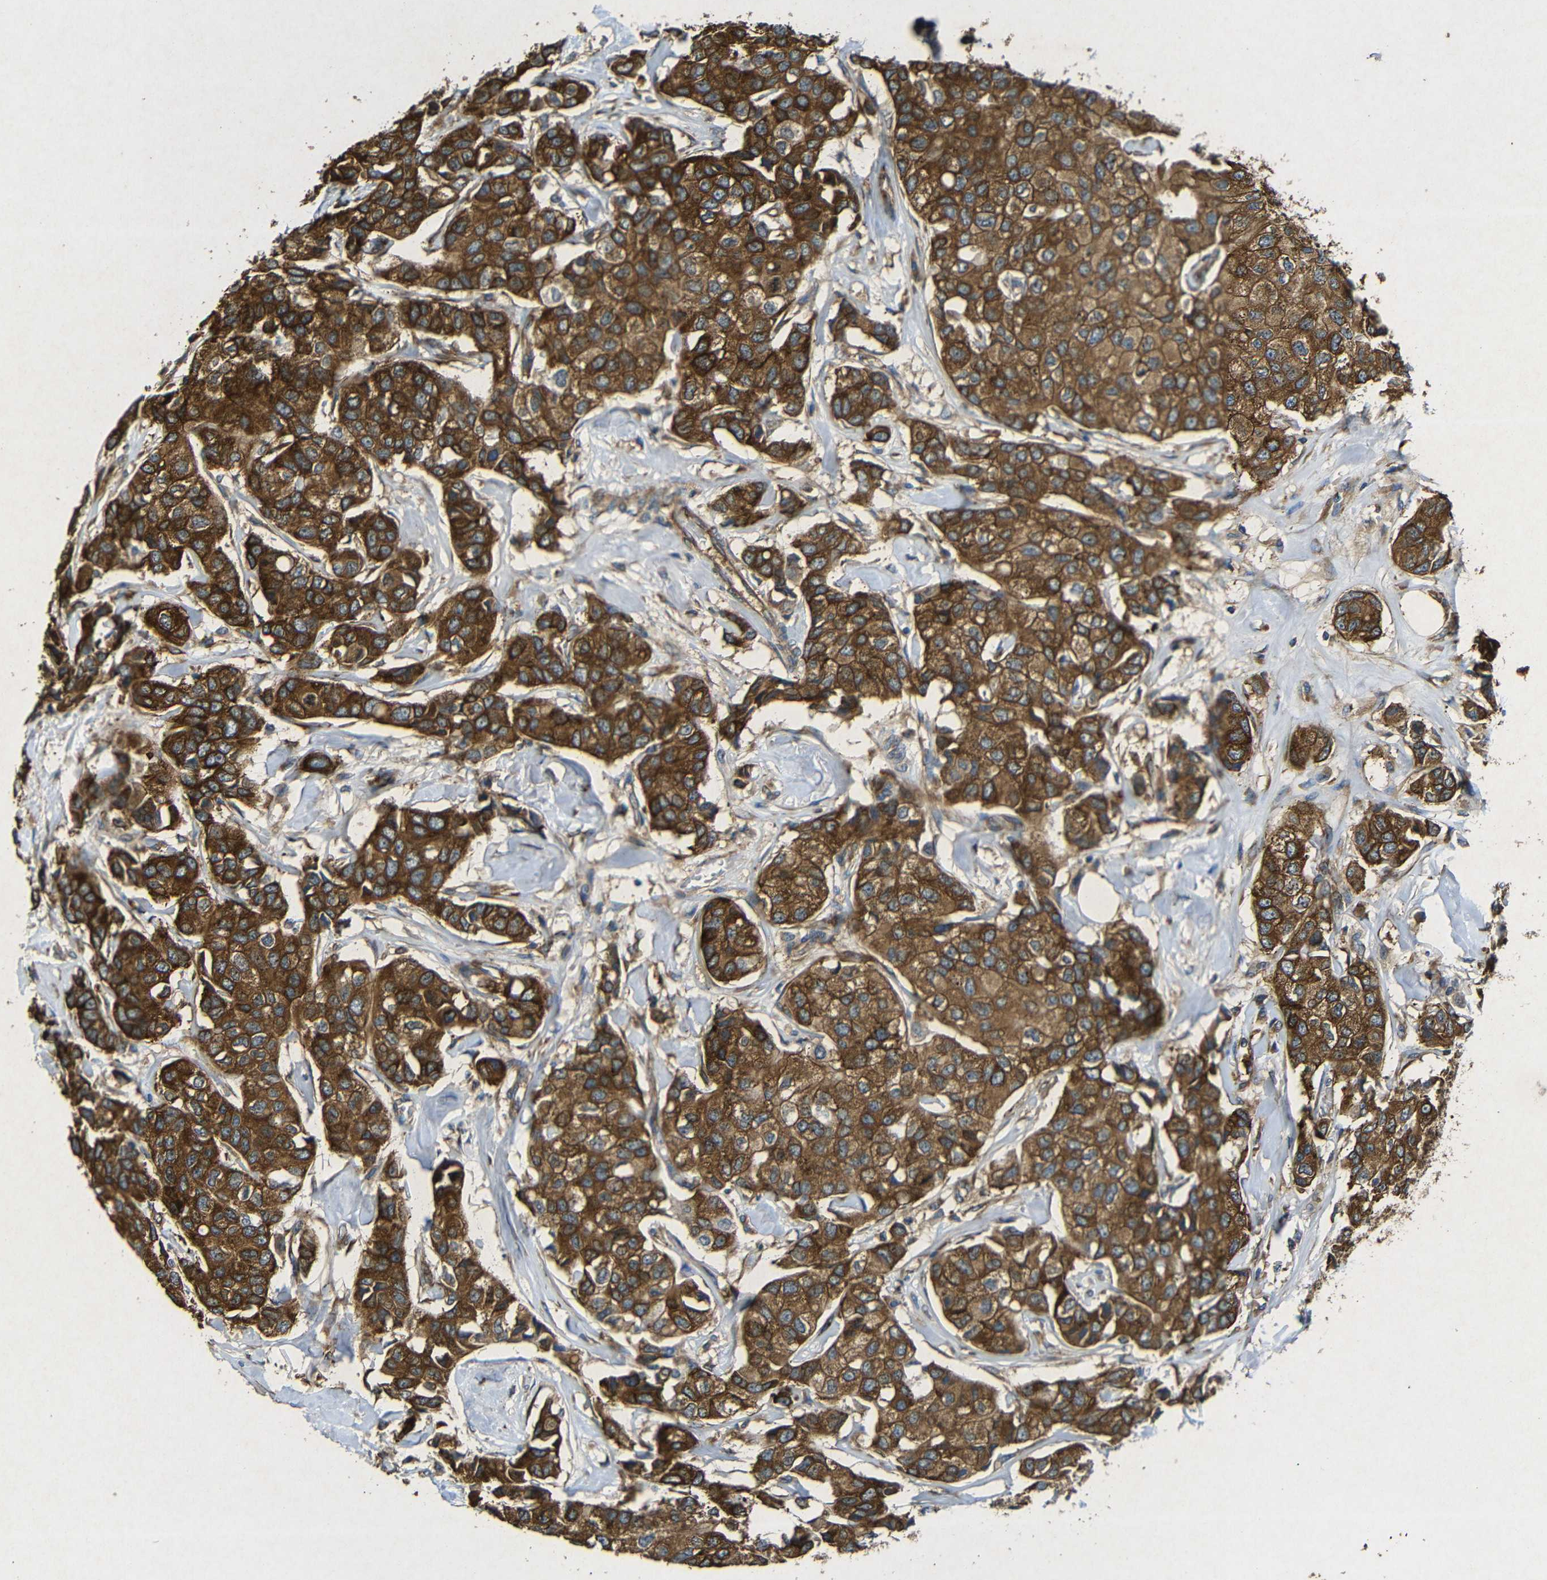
{"staining": {"intensity": "strong", "quantity": ">75%", "location": "cytoplasmic/membranous"}, "tissue": "breast cancer", "cell_type": "Tumor cells", "image_type": "cancer", "snomed": [{"axis": "morphology", "description": "Duct carcinoma"}, {"axis": "topography", "description": "Breast"}], "caption": "Protein staining demonstrates strong cytoplasmic/membranous positivity in about >75% of tumor cells in breast invasive ductal carcinoma. (brown staining indicates protein expression, while blue staining denotes nuclei).", "gene": "BTF3", "patient": {"sex": "female", "age": 80}}